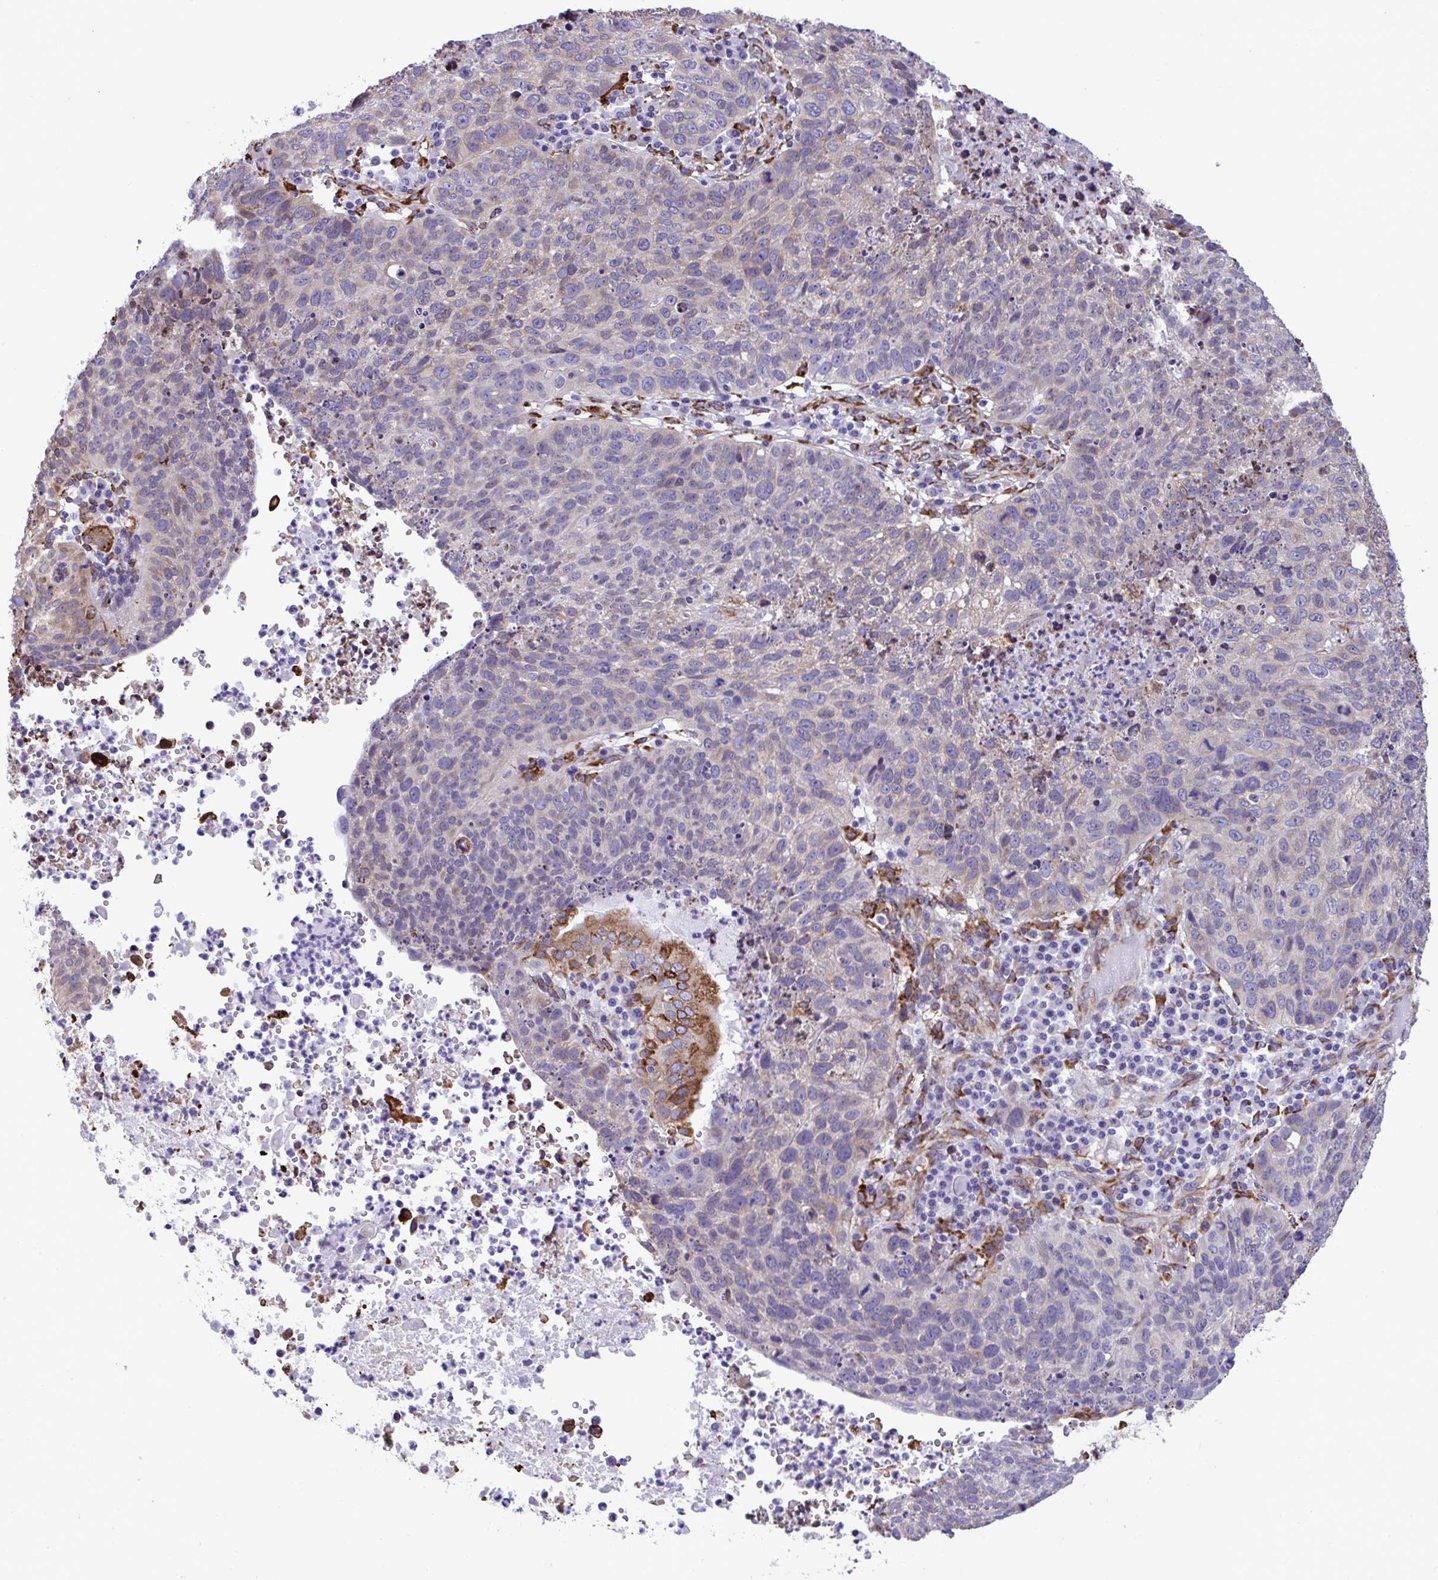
{"staining": {"intensity": "strong", "quantity": "25%-75%", "location": "cytoplasmic/membranous"}, "tissue": "lung cancer", "cell_type": "Tumor cells", "image_type": "cancer", "snomed": [{"axis": "morphology", "description": "Squamous cell carcinoma, NOS"}, {"axis": "topography", "description": "Lung"}], "caption": "Human lung squamous cell carcinoma stained for a protein (brown) exhibits strong cytoplasmic/membranous positive positivity in about 25%-75% of tumor cells.", "gene": "ASPH", "patient": {"sex": "male", "age": 63}}